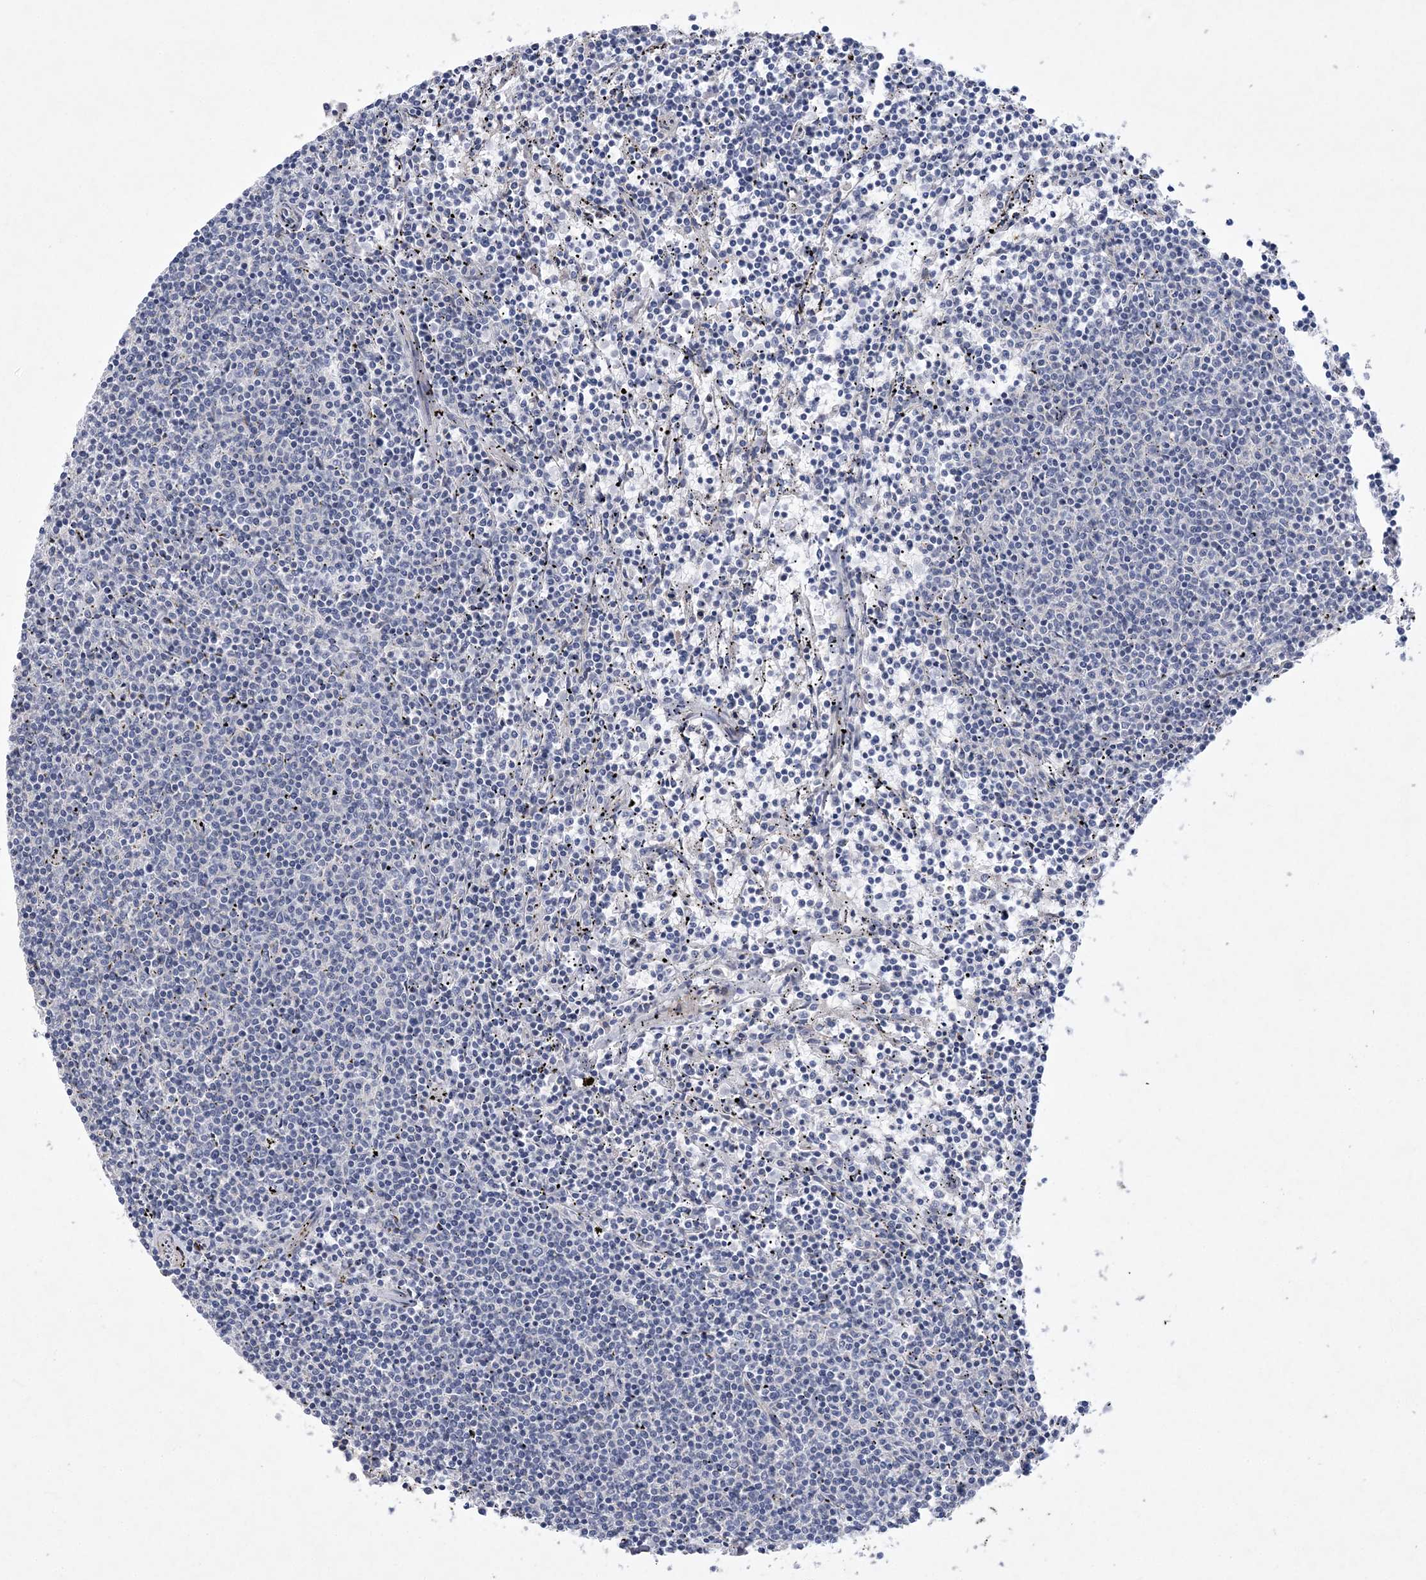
{"staining": {"intensity": "negative", "quantity": "none", "location": "none"}, "tissue": "lymphoma", "cell_type": "Tumor cells", "image_type": "cancer", "snomed": [{"axis": "morphology", "description": "Malignant lymphoma, non-Hodgkin's type, Low grade"}, {"axis": "topography", "description": "Spleen"}], "caption": "DAB immunohistochemical staining of human low-grade malignant lymphoma, non-Hodgkin's type exhibits no significant staining in tumor cells.", "gene": "ARSJ", "patient": {"sex": "female", "age": 50}}